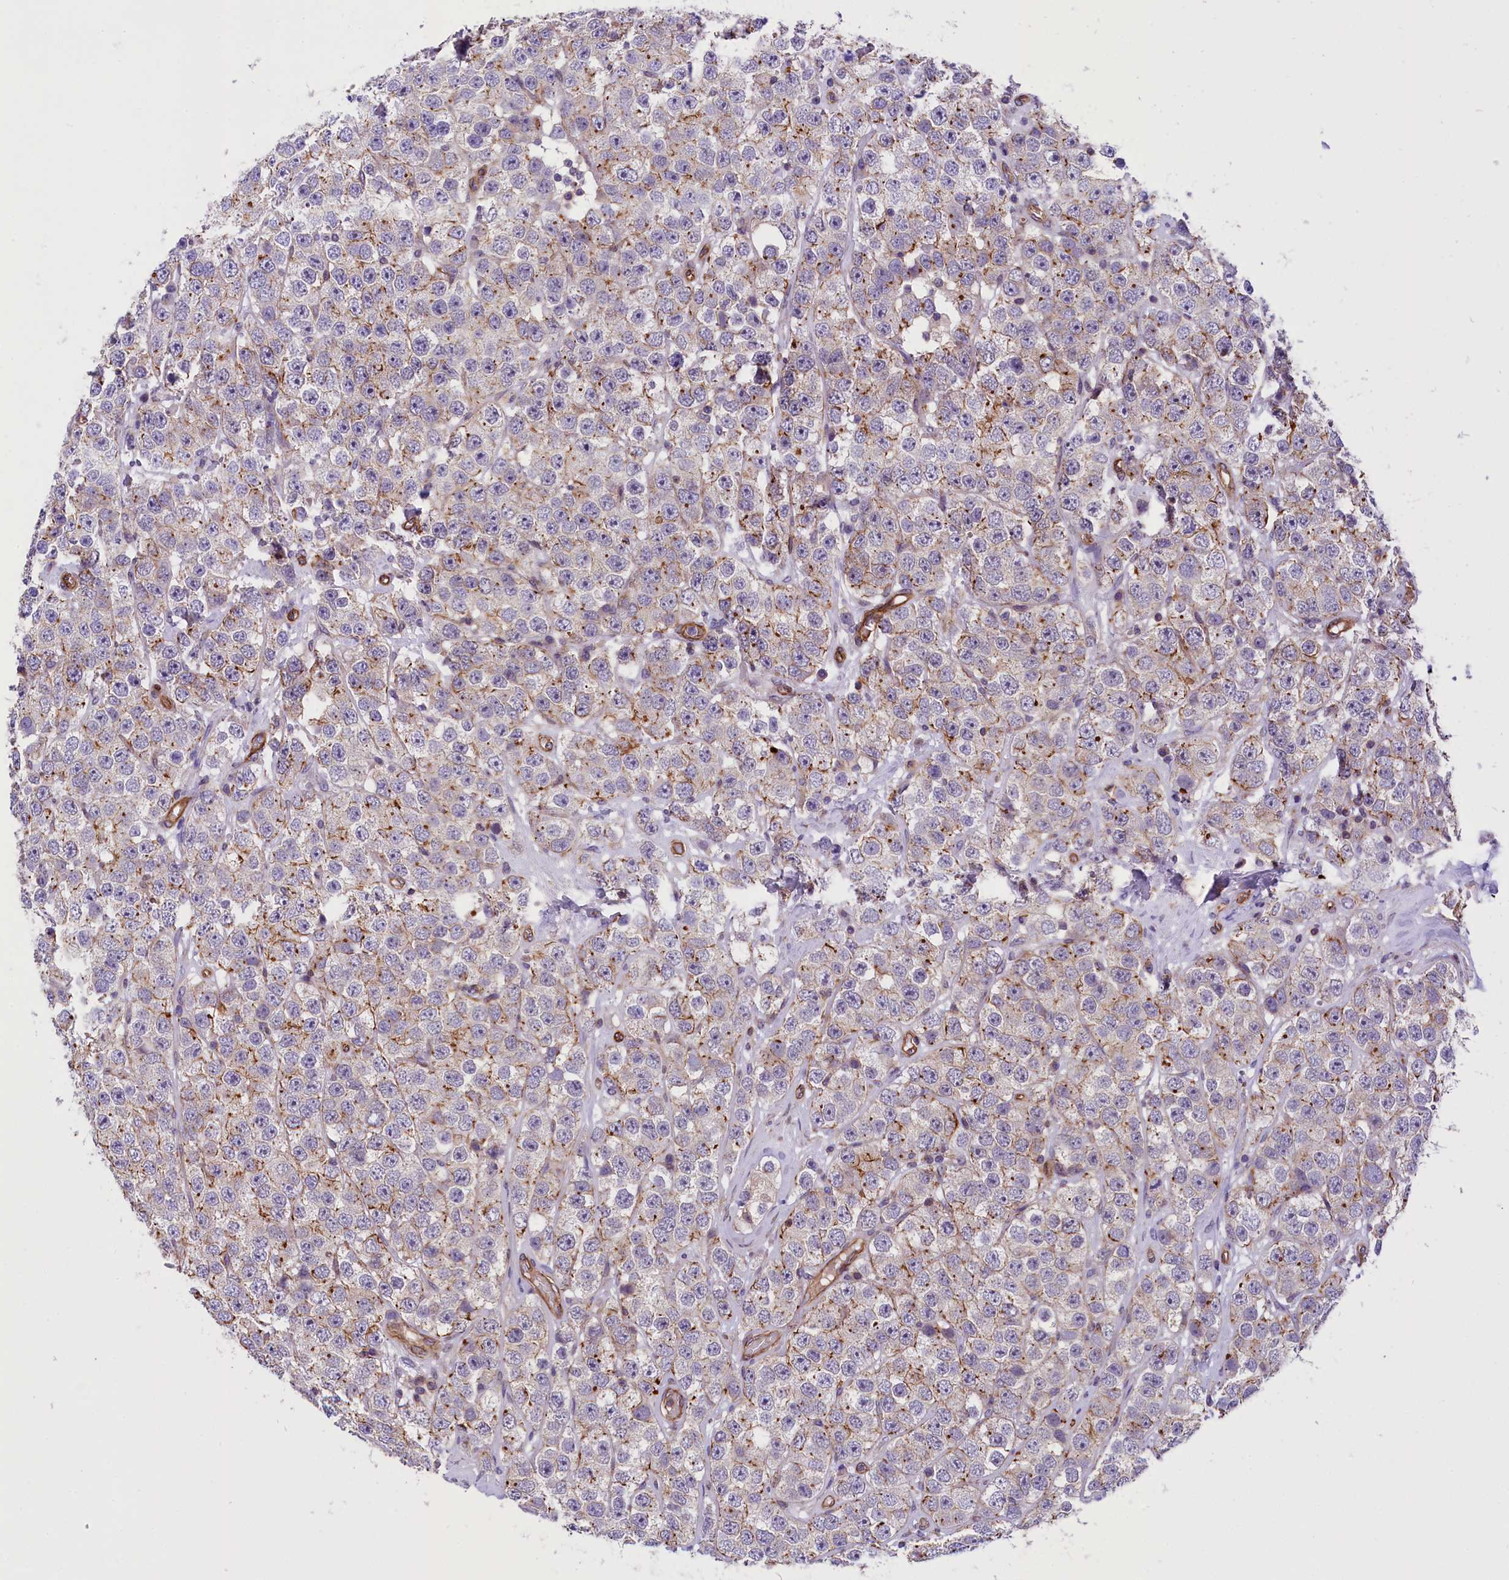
{"staining": {"intensity": "moderate", "quantity": "<25%", "location": "cytoplasmic/membranous"}, "tissue": "testis cancer", "cell_type": "Tumor cells", "image_type": "cancer", "snomed": [{"axis": "morphology", "description": "Seminoma, NOS"}, {"axis": "topography", "description": "Testis"}], "caption": "Moderate cytoplasmic/membranous protein expression is present in approximately <25% of tumor cells in testis seminoma.", "gene": "MED20", "patient": {"sex": "male", "age": 28}}